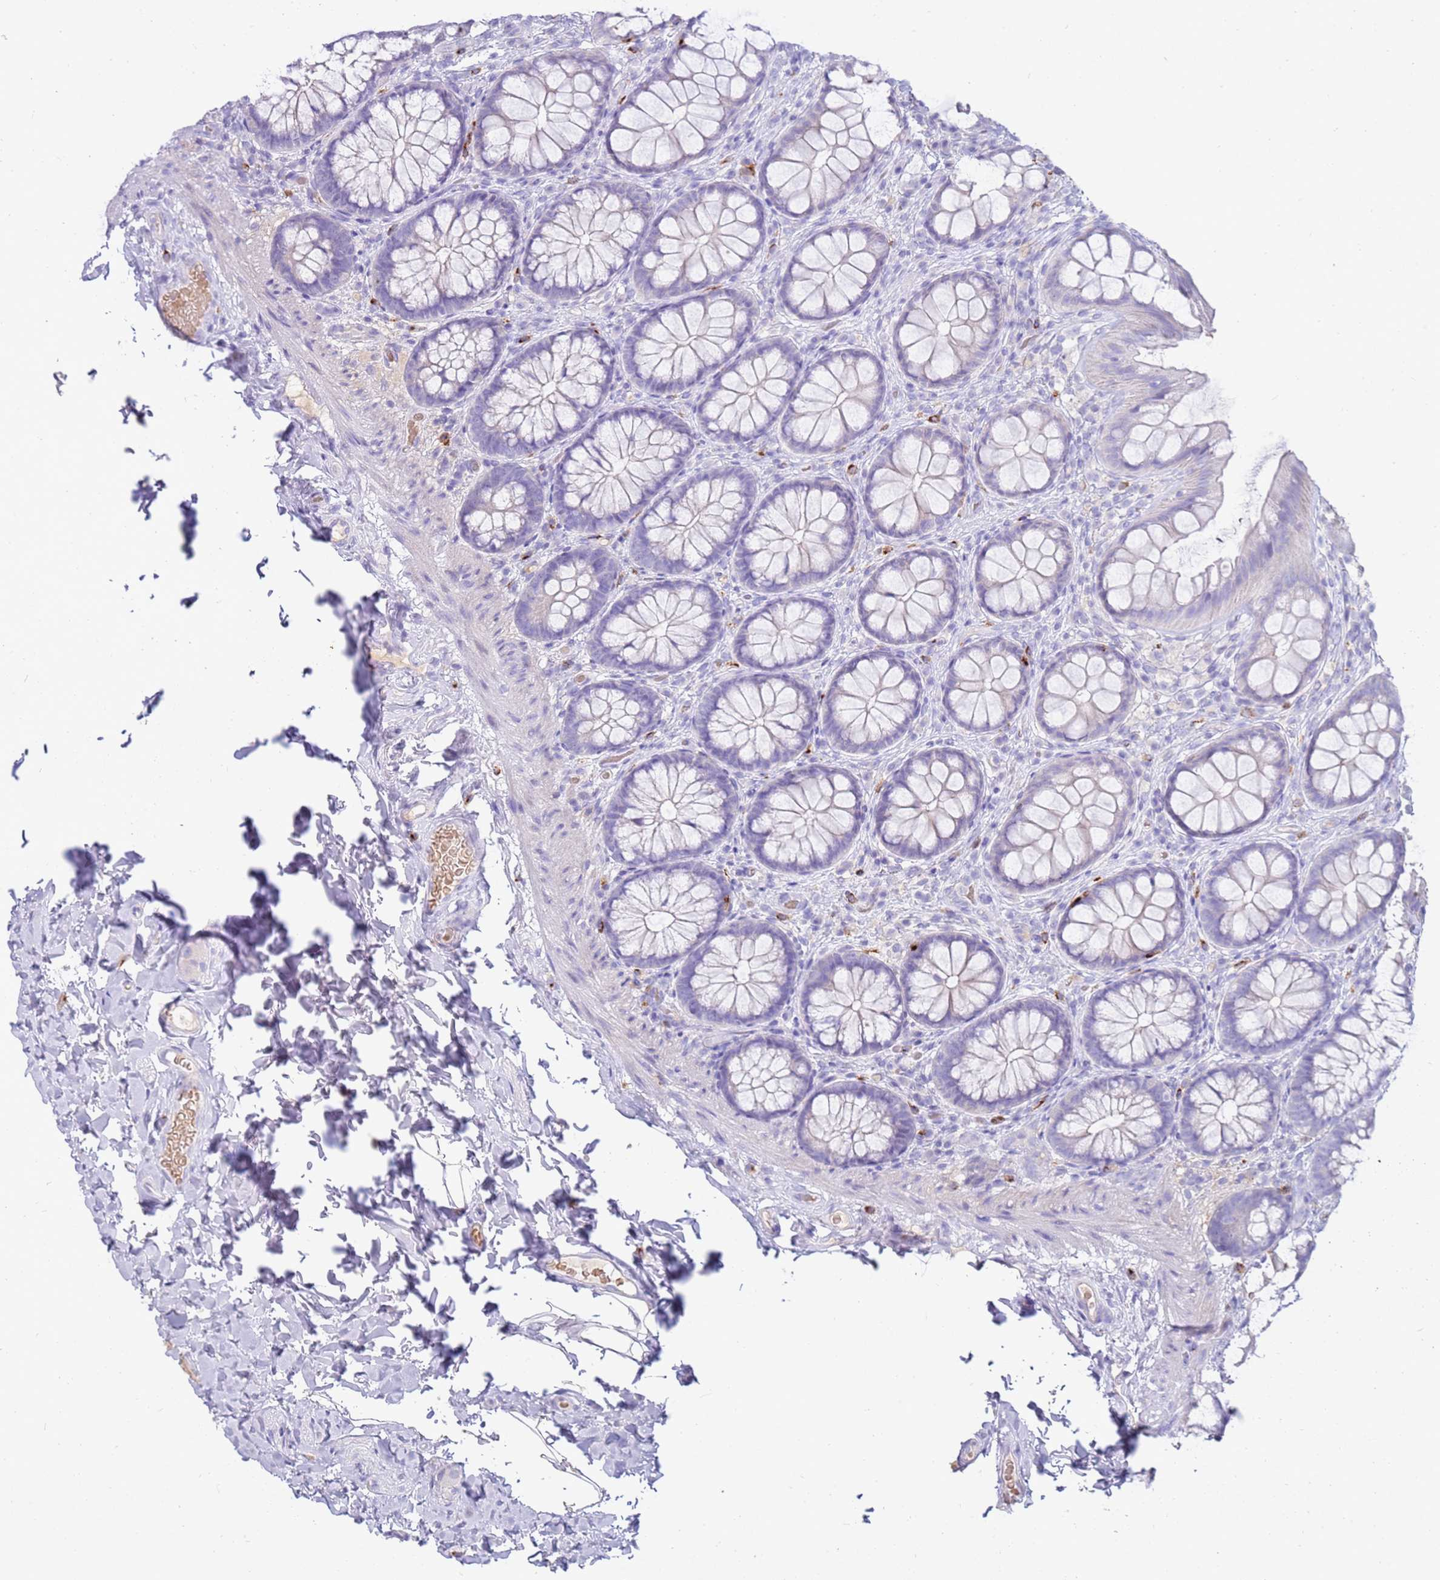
{"staining": {"intensity": "negative", "quantity": "none", "location": "none"}, "tissue": "colon", "cell_type": "Endothelial cells", "image_type": "normal", "snomed": [{"axis": "morphology", "description": "Normal tissue, NOS"}, {"axis": "topography", "description": "Colon"}], "caption": "An image of colon stained for a protein shows no brown staining in endothelial cells. The staining is performed using DAB brown chromogen with nuclei counter-stained in using hematoxylin.", "gene": "EVPLL", "patient": {"sex": "male", "age": 46}}